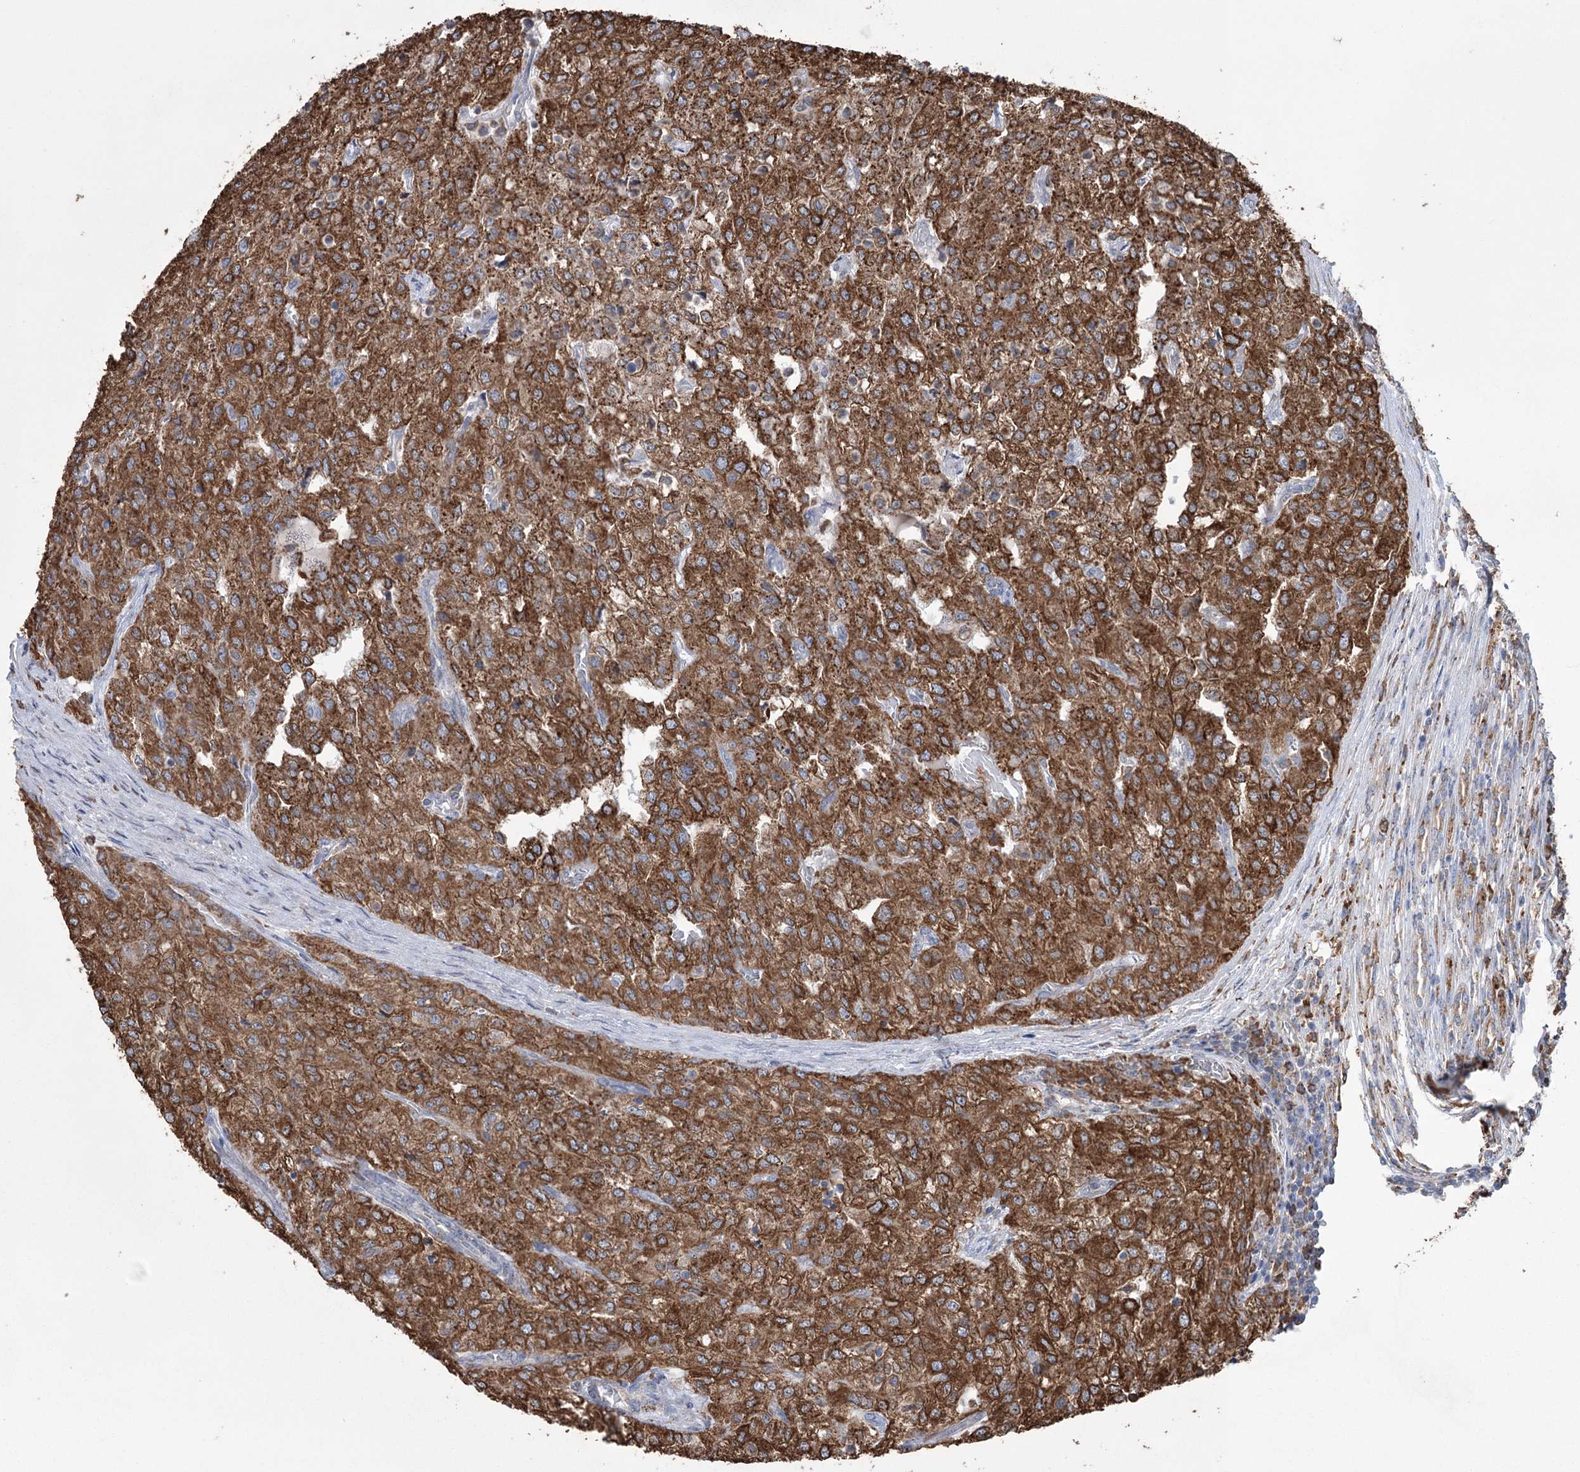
{"staining": {"intensity": "strong", "quantity": ">75%", "location": "cytoplasmic/membranous"}, "tissue": "renal cancer", "cell_type": "Tumor cells", "image_type": "cancer", "snomed": [{"axis": "morphology", "description": "Adenocarcinoma, NOS"}, {"axis": "topography", "description": "Kidney"}], "caption": "DAB immunohistochemical staining of renal cancer shows strong cytoplasmic/membranous protein staining in approximately >75% of tumor cells.", "gene": "TRIM71", "patient": {"sex": "female", "age": 54}}